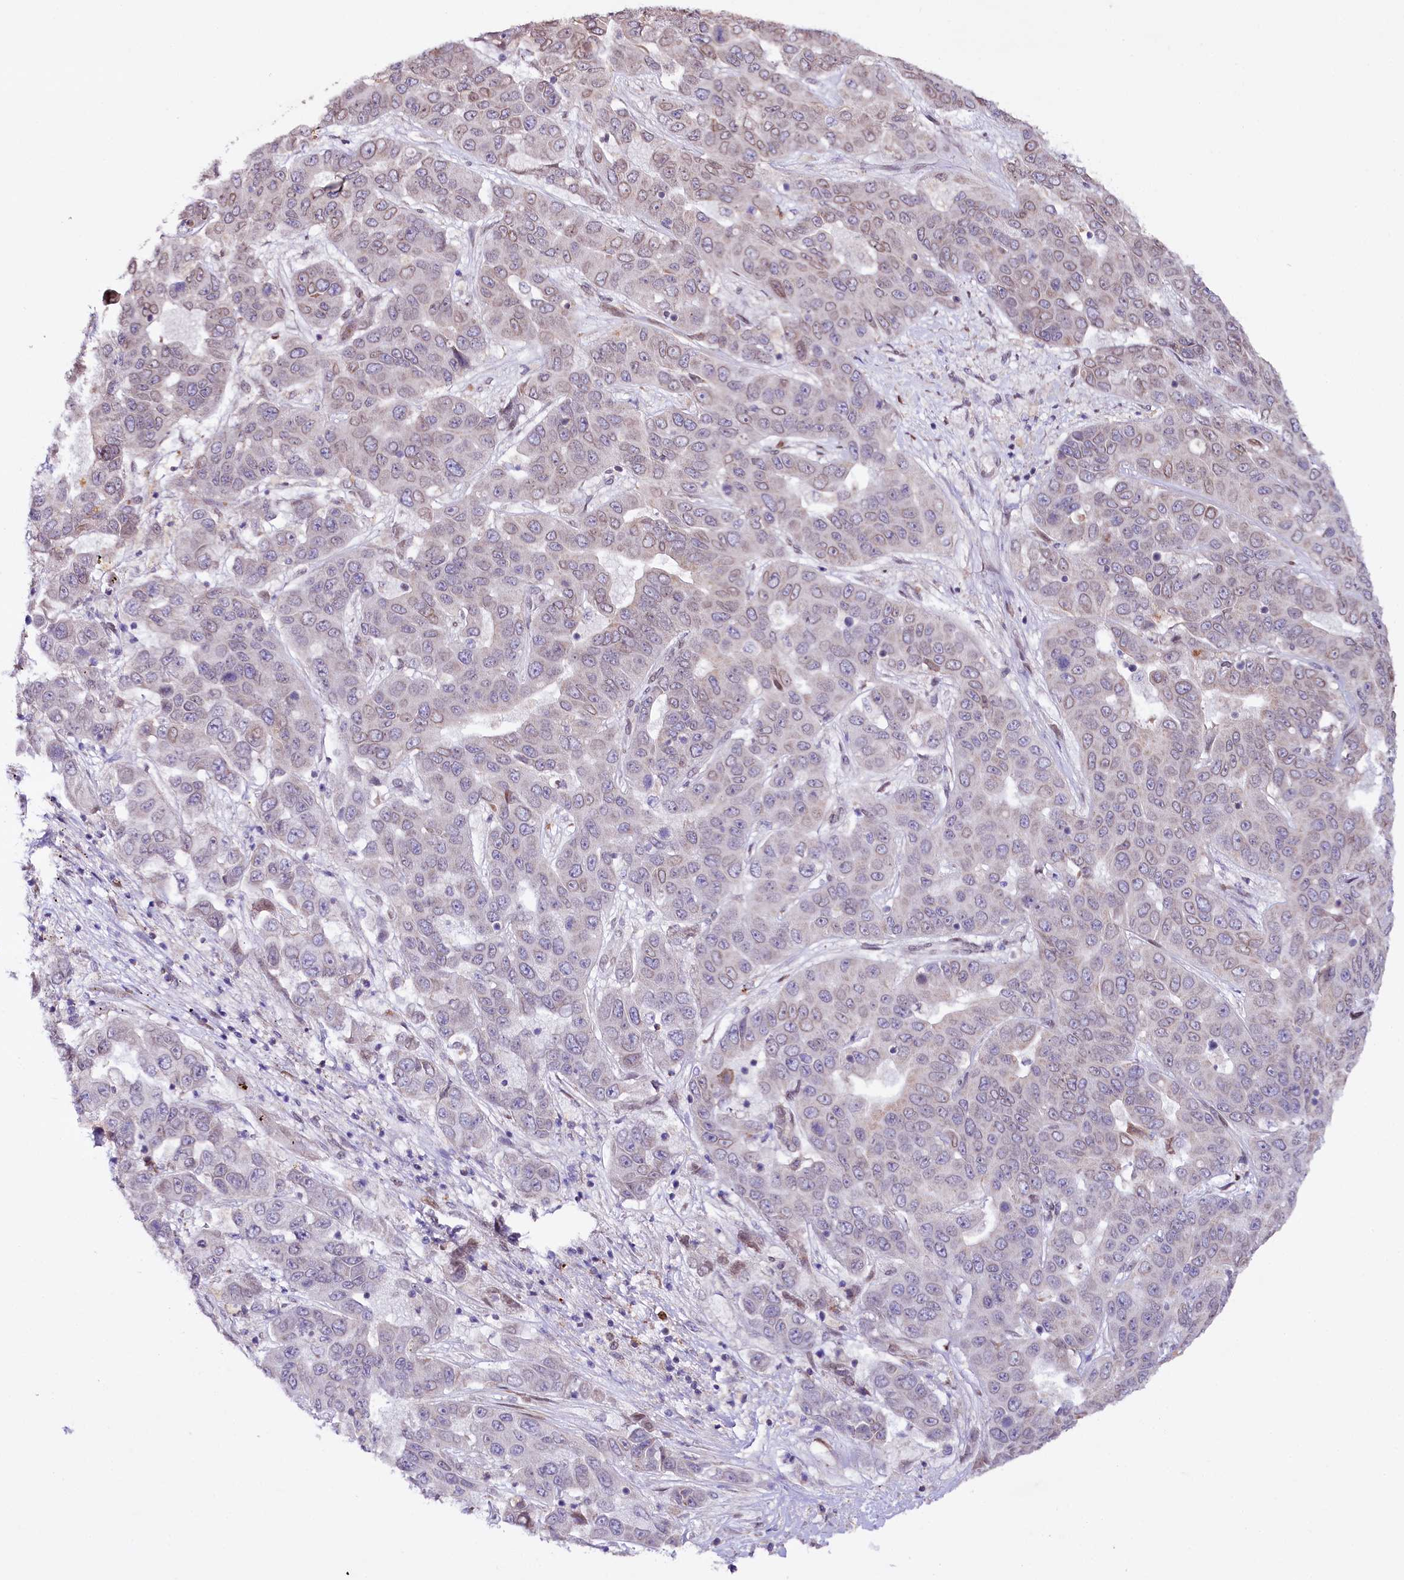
{"staining": {"intensity": "weak", "quantity": "<25%", "location": "nuclear"}, "tissue": "liver cancer", "cell_type": "Tumor cells", "image_type": "cancer", "snomed": [{"axis": "morphology", "description": "Cholangiocarcinoma"}, {"axis": "topography", "description": "Liver"}], "caption": "The immunohistochemistry (IHC) image has no significant positivity in tumor cells of liver cancer tissue. (Brightfield microscopy of DAB (3,3'-diaminobenzidine) IHC at high magnification).", "gene": "ZNF226", "patient": {"sex": "female", "age": 52}}